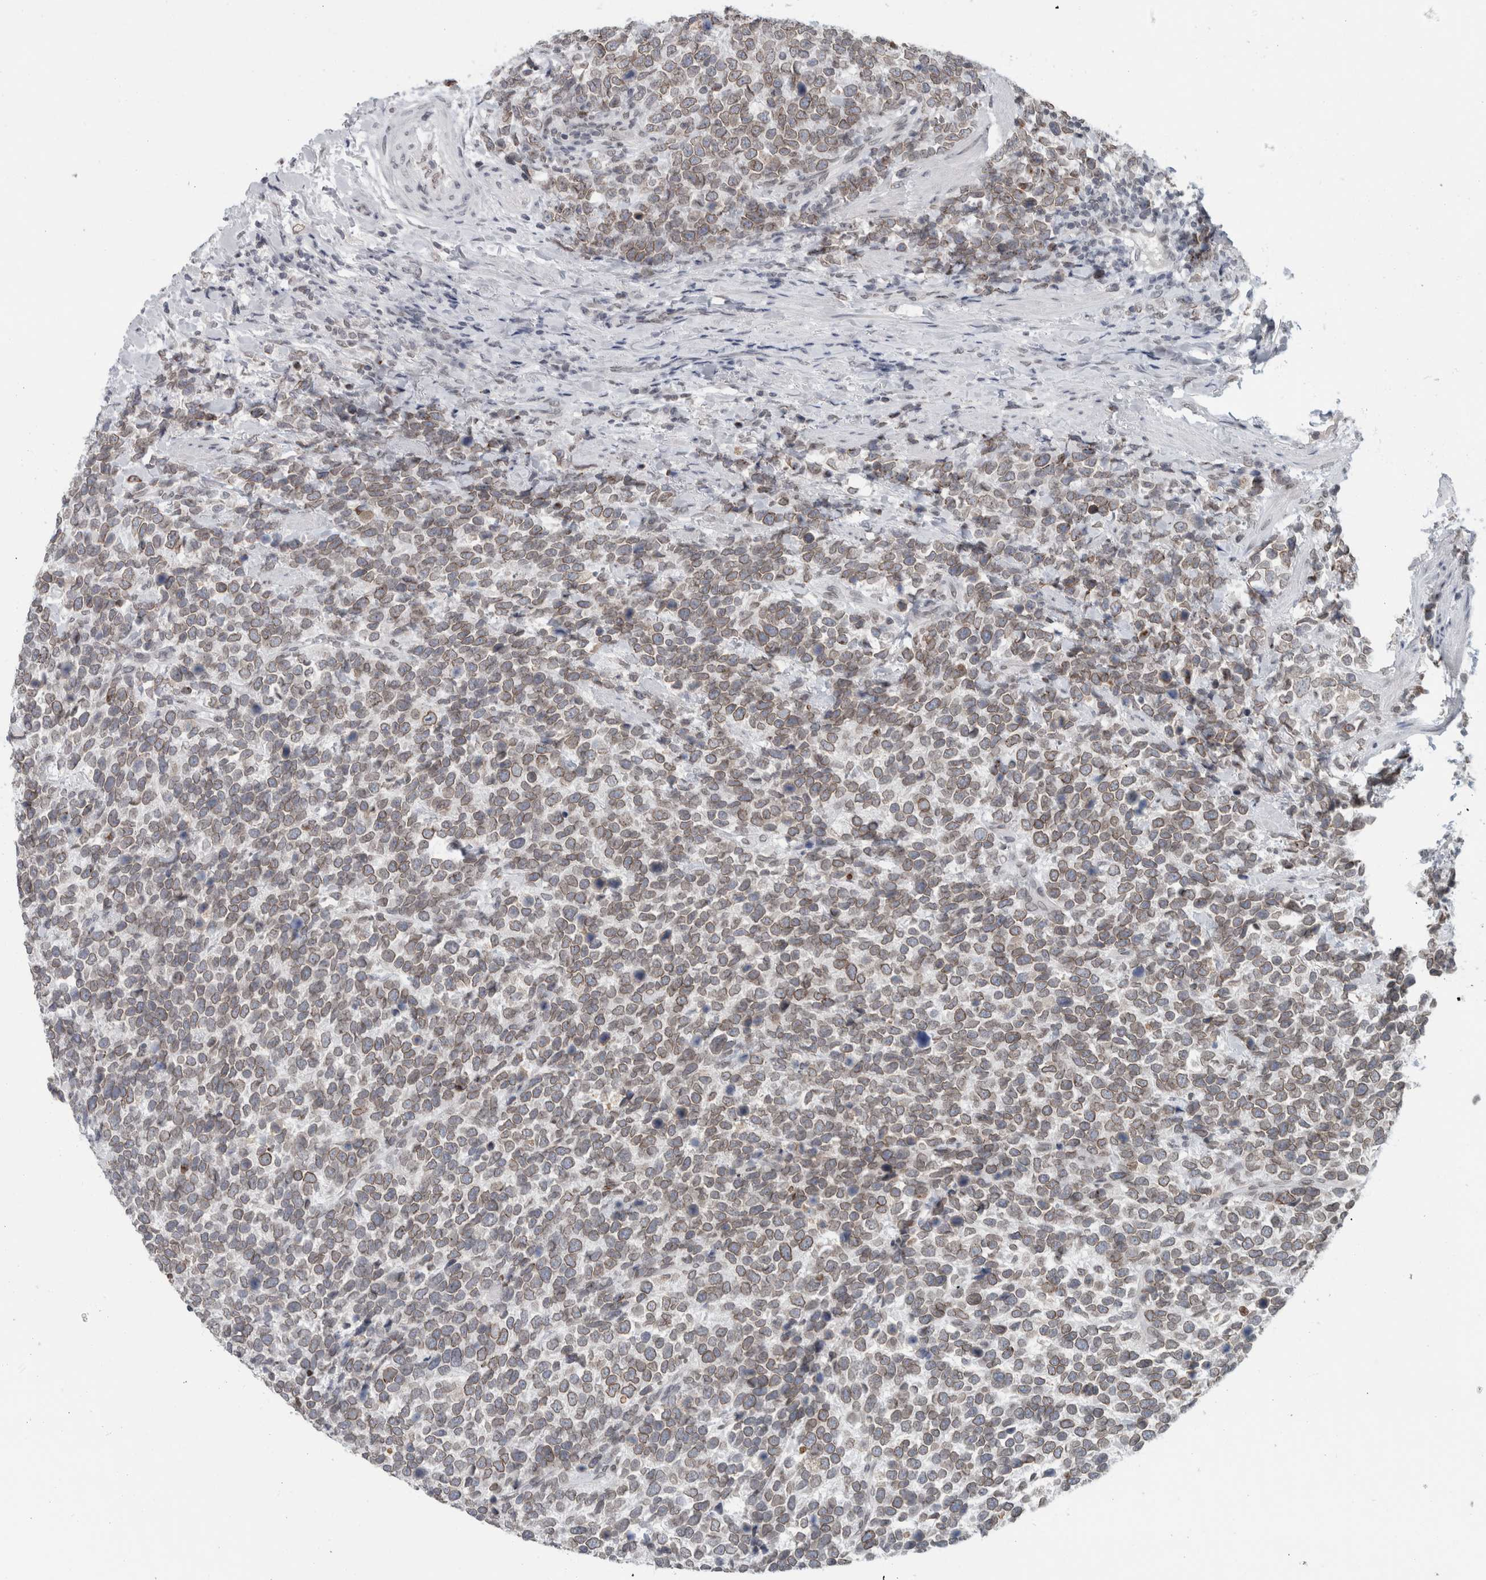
{"staining": {"intensity": "weak", "quantity": ">75%", "location": "cytoplasmic/membranous,nuclear"}, "tissue": "urothelial cancer", "cell_type": "Tumor cells", "image_type": "cancer", "snomed": [{"axis": "morphology", "description": "Urothelial carcinoma, High grade"}, {"axis": "topography", "description": "Urinary bladder"}], "caption": "A histopathology image showing weak cytoplasmic/membranous and nuclear staining in about >75% of tumor cells in urothelial cancer, as visualized by brown immunohistochemical staining.", "gene": "ZNF770", "patient": {"sex": "female", "age": 82}}